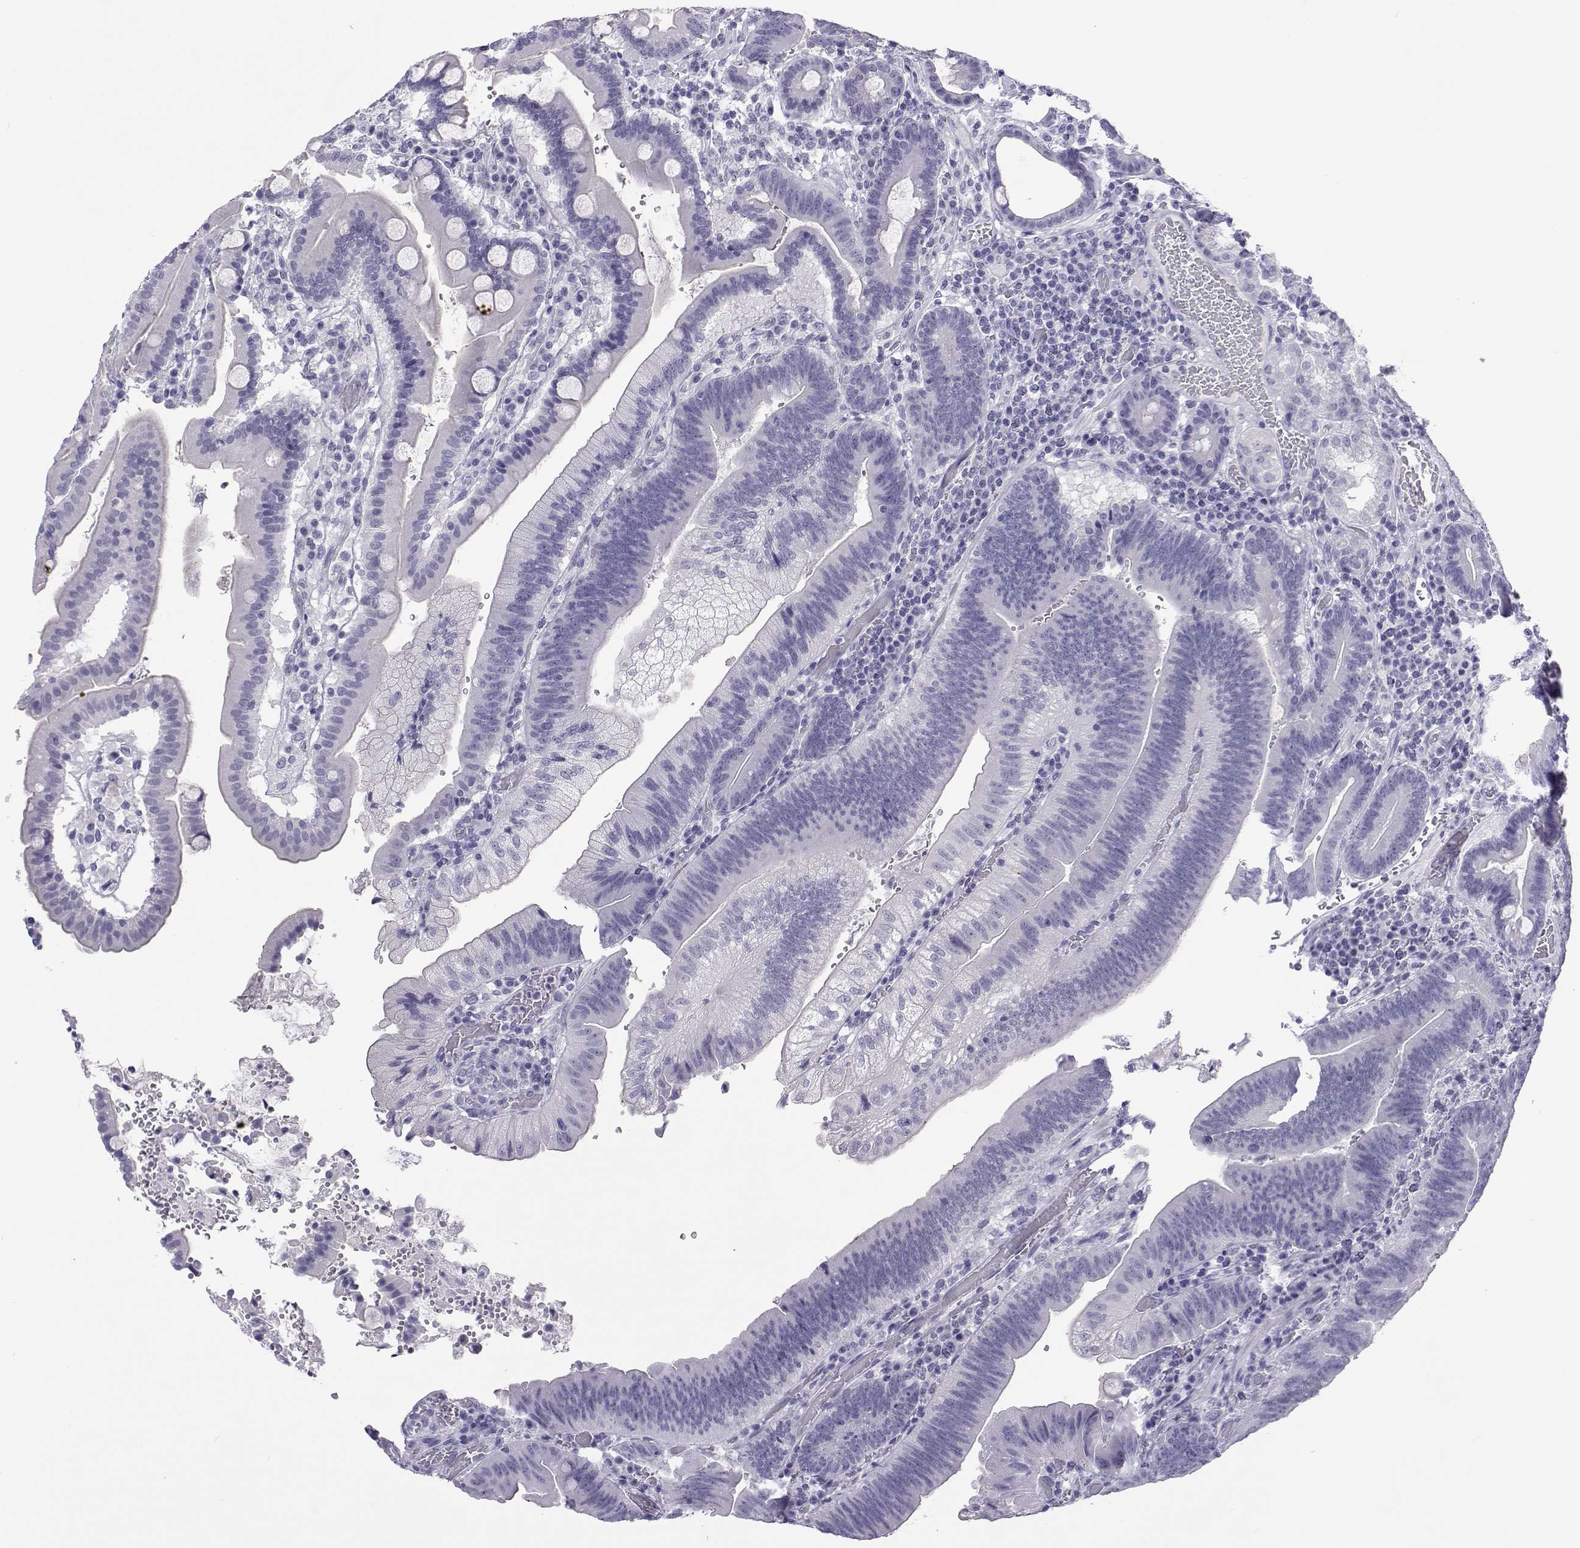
{"staining": {"intensity": "negative", "quantity": "none", "location": "none"}, "tissue": "duodenum", "cell_type": "Glandular cells", "image_type": "normal", "snomed": [{"axis": "morphology", "description": "Normal tissue, NOS"}, {"axis": "topography", "description": "Duodenum"}], "caption": "This is a image of immunohistochemistry staining of benign duodenum, which shows no positivity in glandular cells.", "gene": "ACTL7A", "patient": {"sex": "female", "age": 62}}